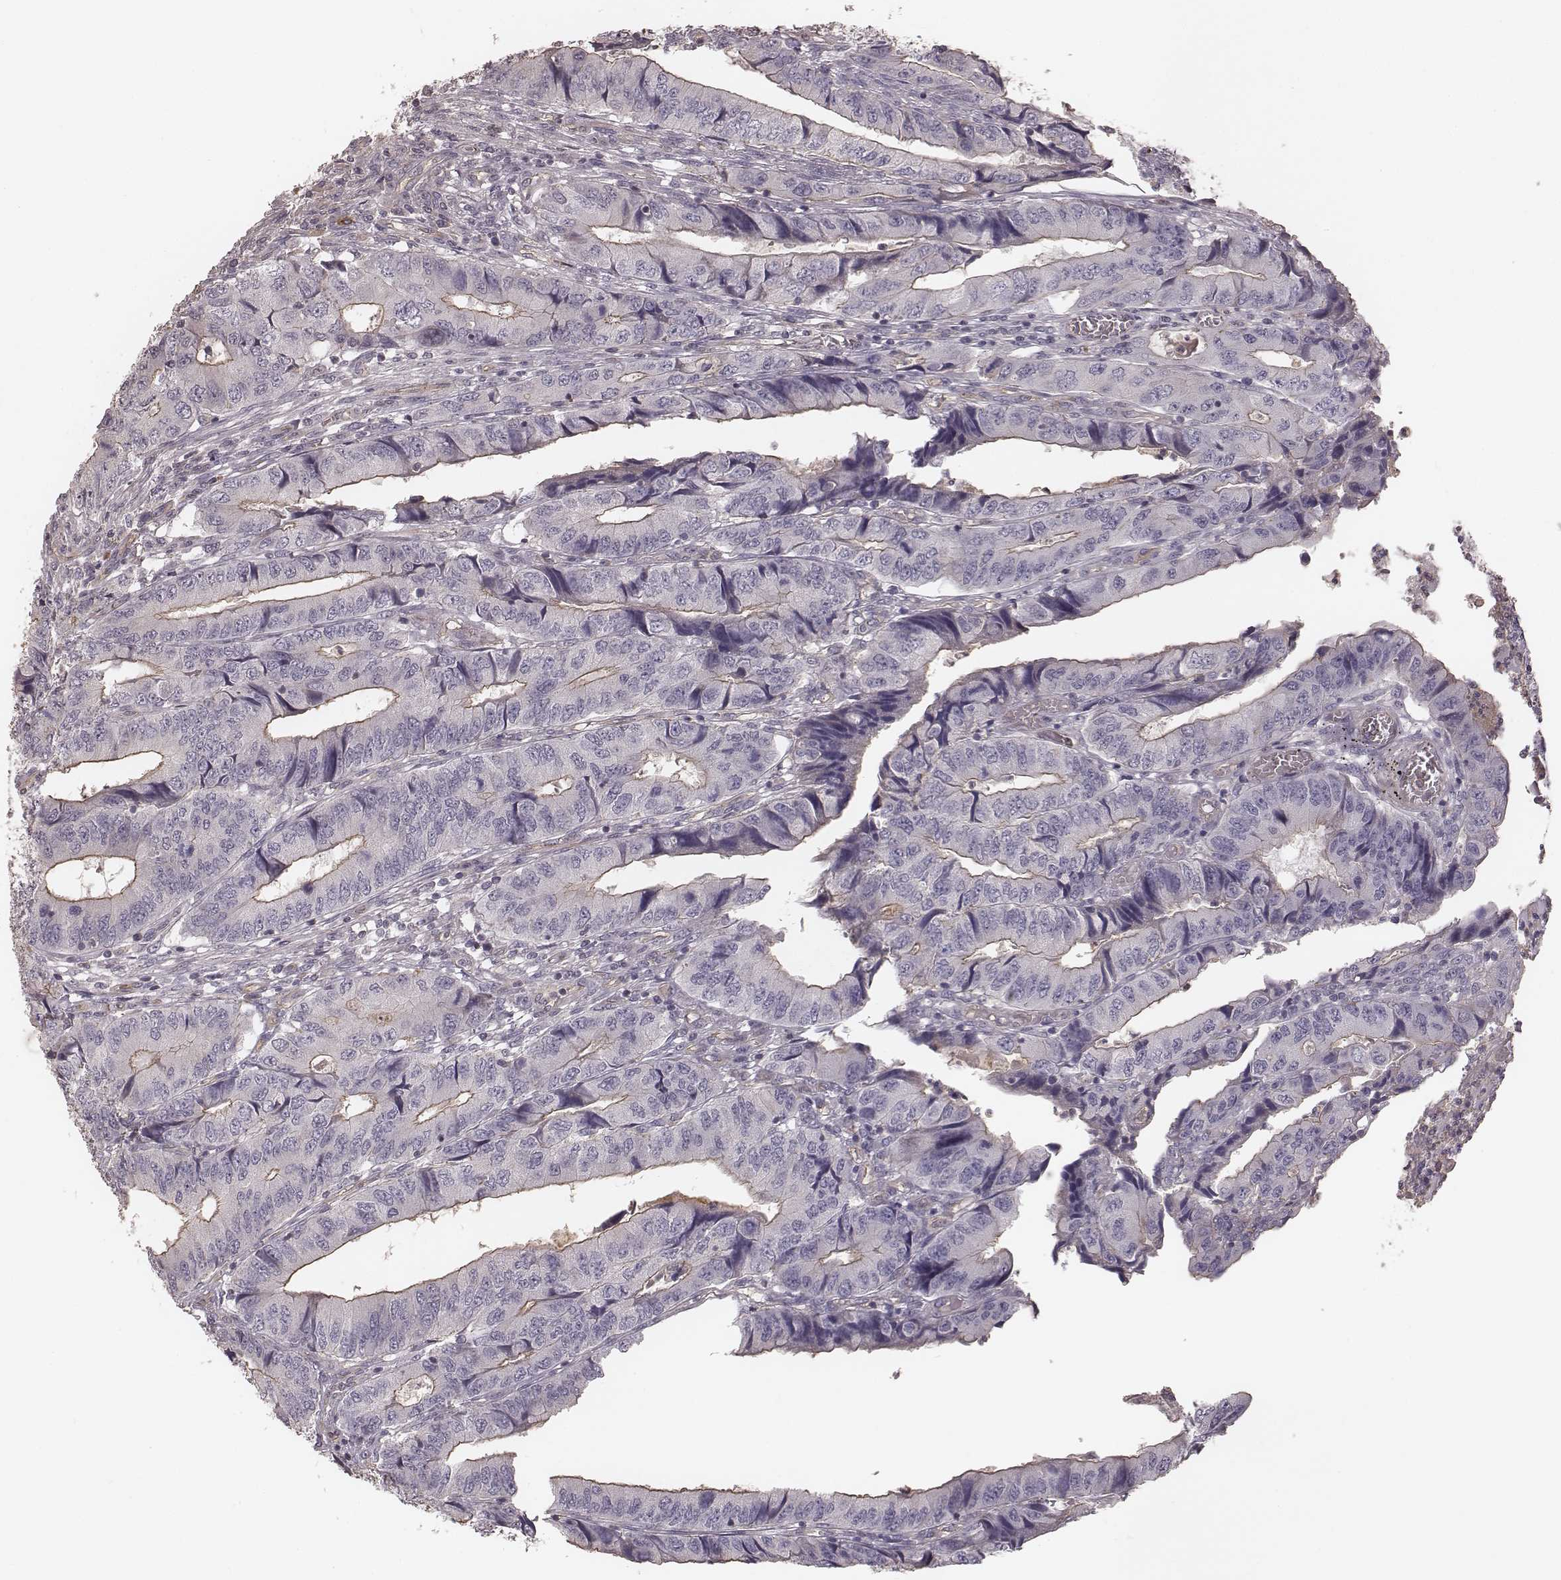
{"staining": {"intensity": "moderate", "quantity": "<25%", "location": "cytoplasmic/membranous"}, "tissue": "colorectal cancer", "cell_type": "Tumor cells", "image_type": "cancer", "snomed": [{"axis": "morphology", "description": "Adenocarcinoma, NOS"}, {"axis": "topography", "description": "Colon"}], "caption": "Immunohistochemistry of human colorectal adenocarcinoma exhibits low levels of moderate cytoplasmic/membranous positivity in approximately <25% of tumor cells.", "gene": "OTOGL", "patient": {"sex": "male", "age": 53}}